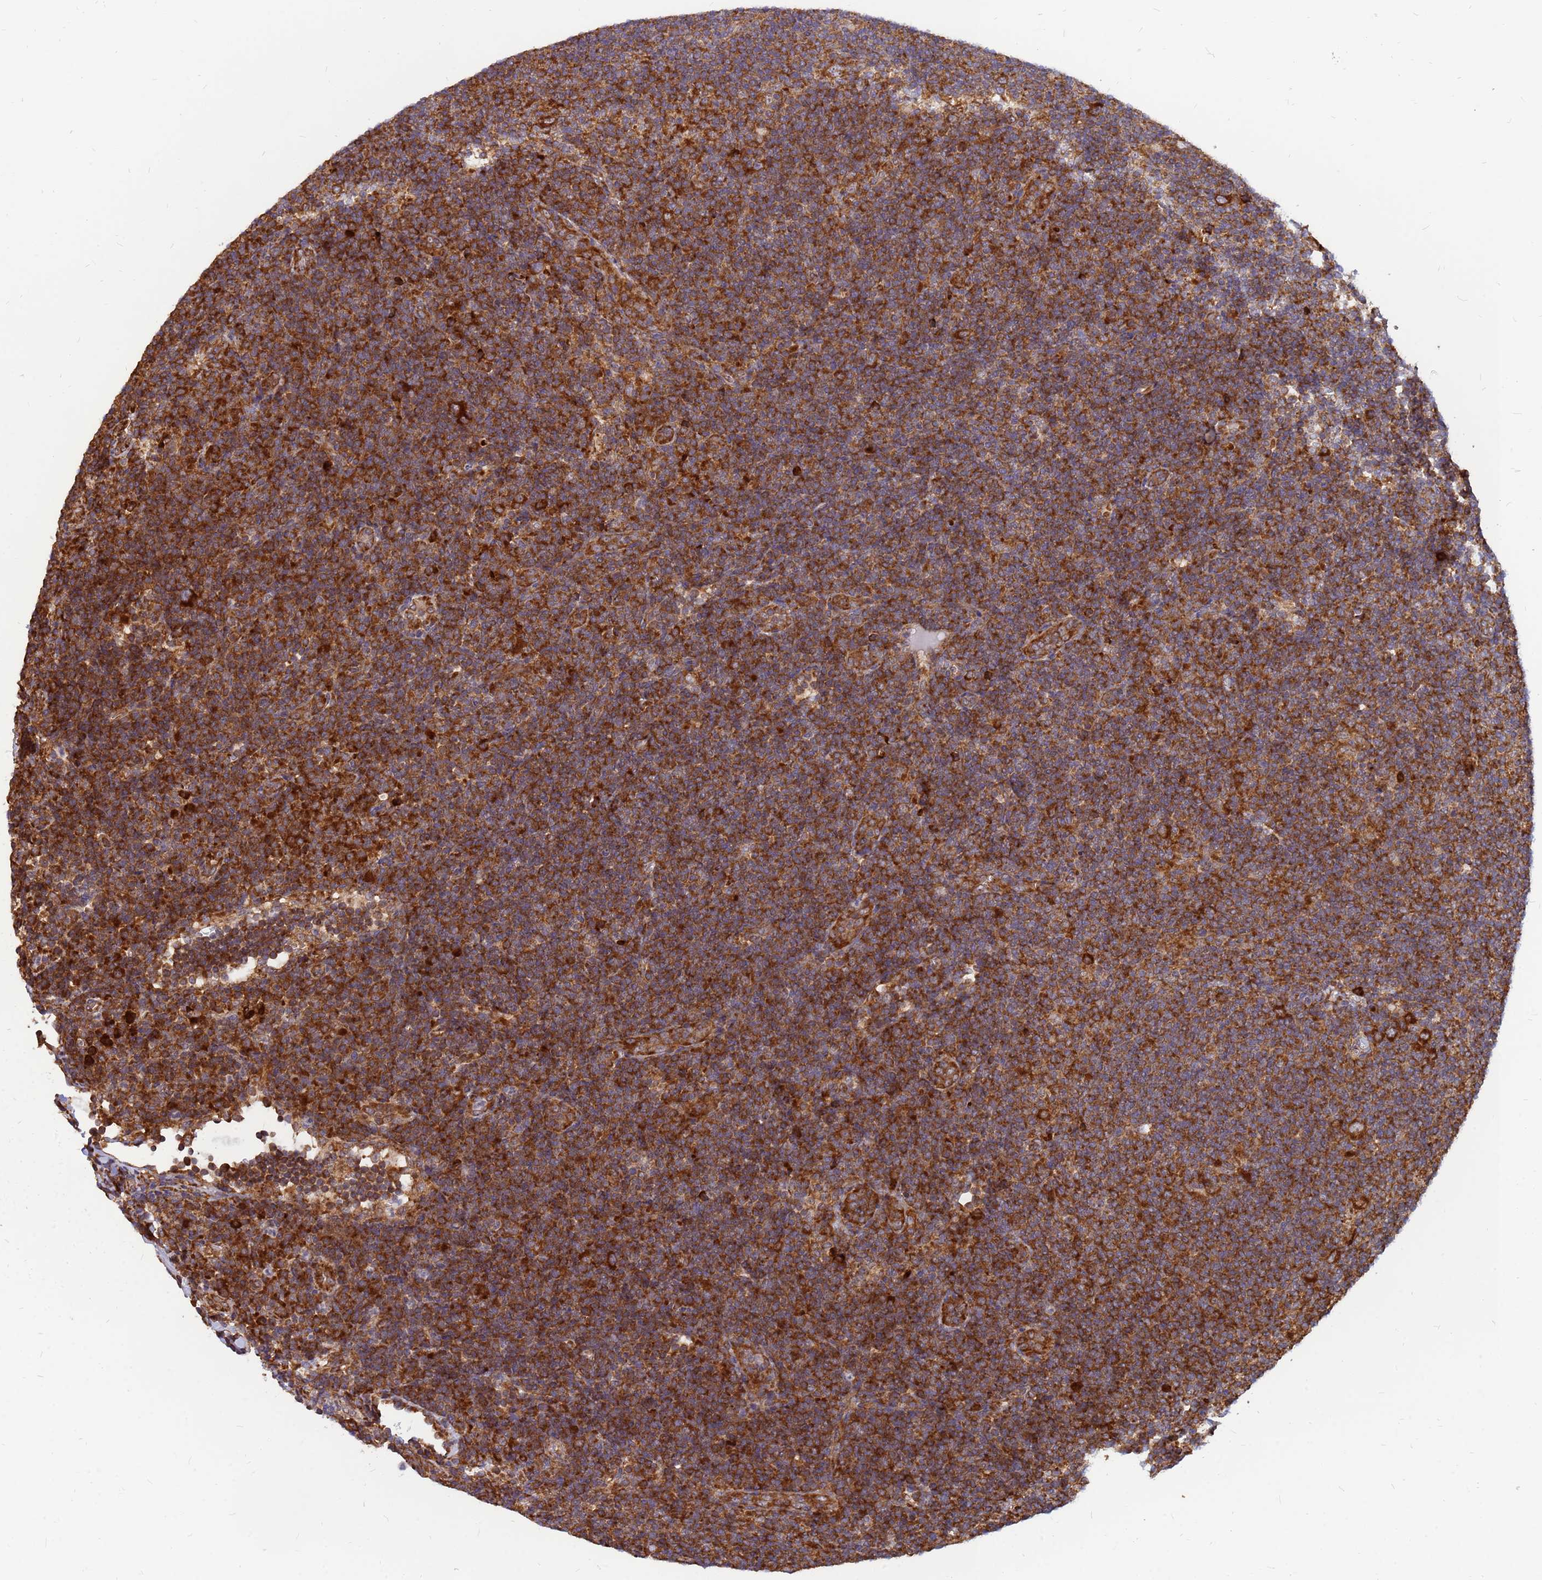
{"staining": {"intensity": "strong", "quantity": ">75%", "location": "cytoplasmic/membranous"}, "tissue": "lymphoma", "cell_type": "Tumor cells", "image_type": "cancer", "snomed": [{"axis": "morphology", "description": "Hodgkin's disease, NOS"}, {"axis": "topography", "description": "Lymph node"}], "caption": "A micrograph of human Hodgkin's disease stained for a protein exhibits strong cytoplasmic/membranous brown staining in tumor cells.", "gene": "RPL8", "patient": {"sex": "female", "age": 57}}